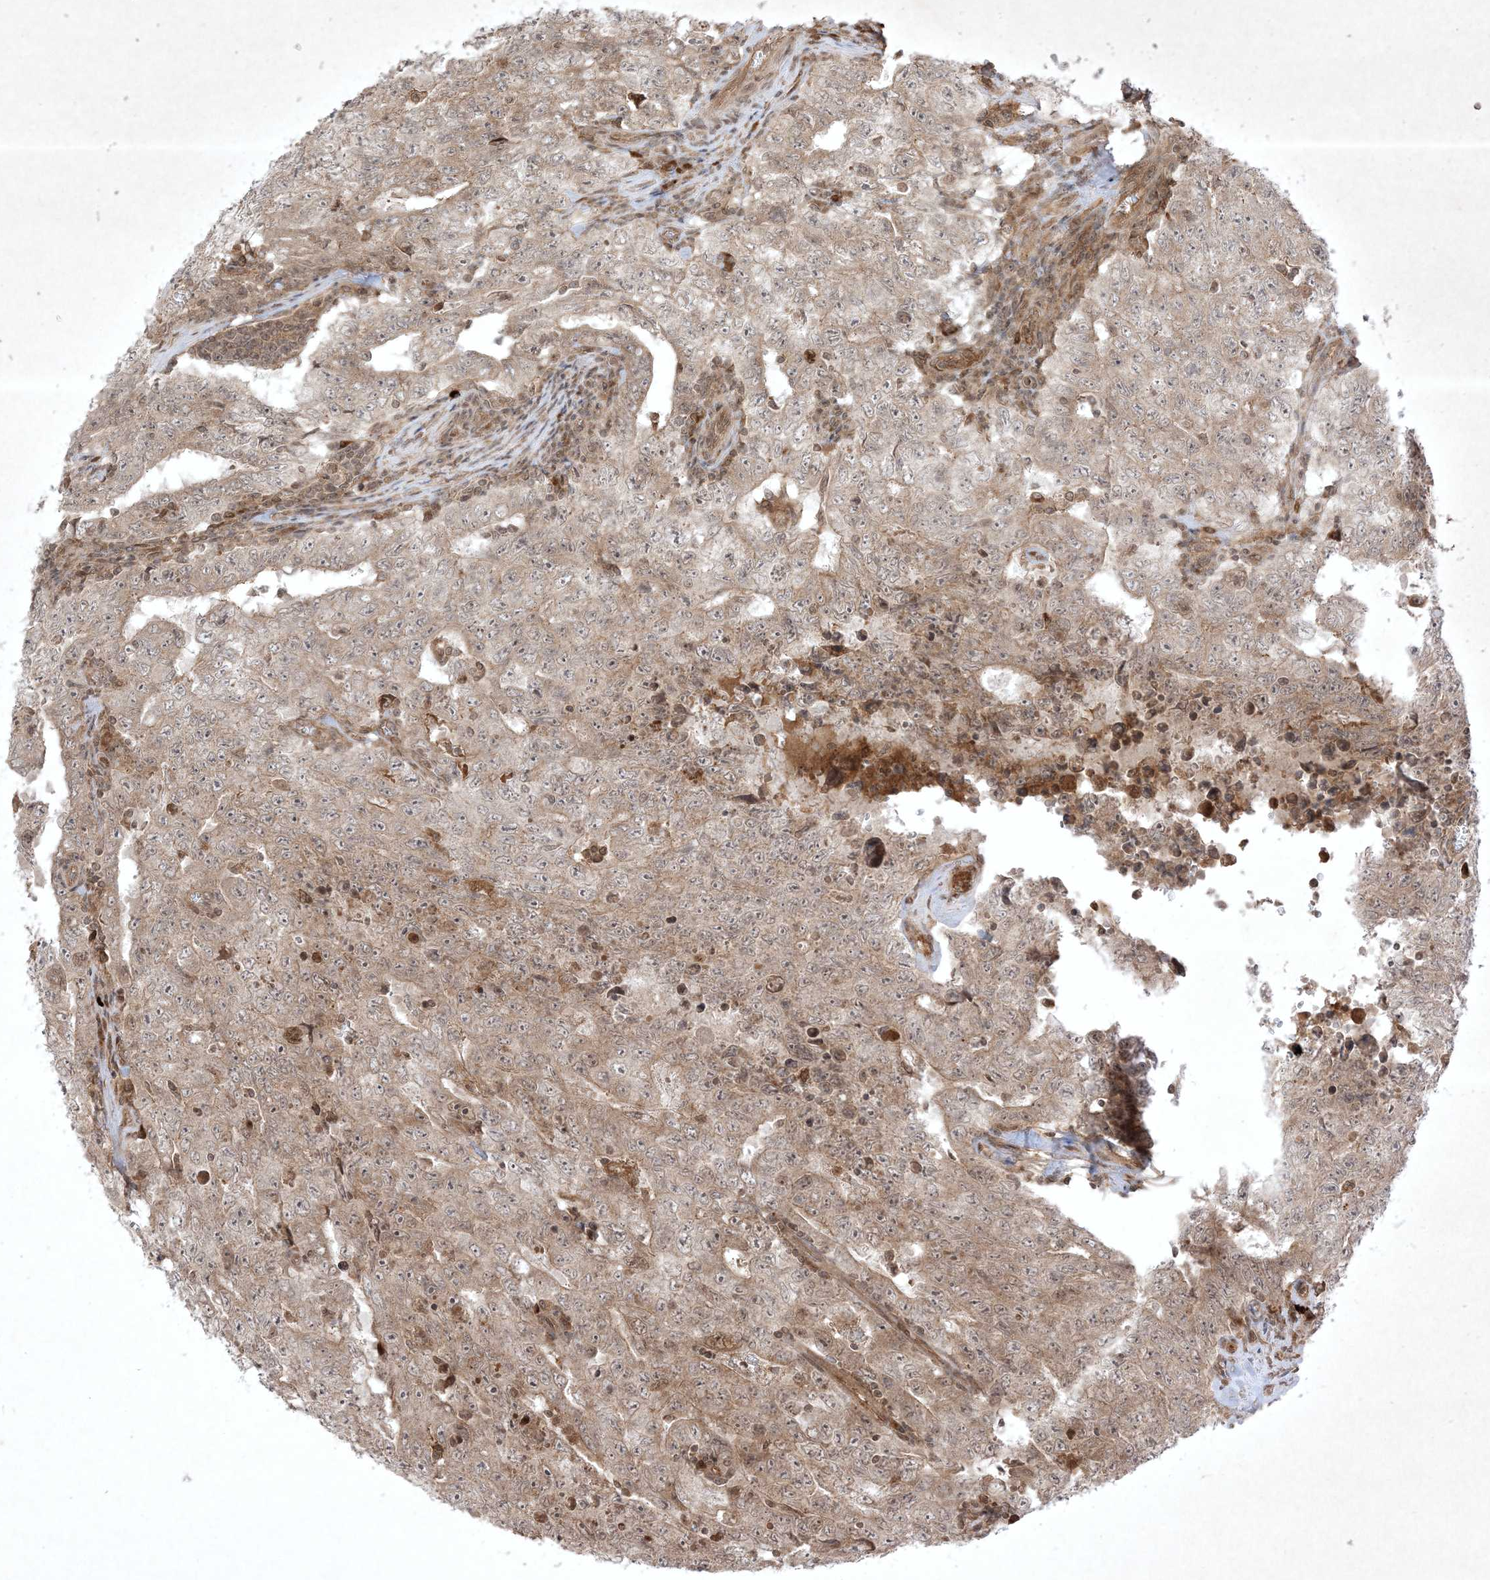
{"staining": {"intensity": "weak", "quantity": "25%-75%", "location": "cytoplasmic/membranous"}, "tissue": "testis cancer", "cell_type": "Tumor cells", "image_type": "cancer", "snomed": [{"axis": "morphology", "description": "Carcinoma, Embryonal, NOS"}, {"axis": "topography", "description": "Testis"}], "caption": "The immunohistochemical stain highlights weak cytoplasmic/membranous staining in tumor cells of testis embryonal carcinoma tissue.", "gene": "PTK6", "patient": {"sex": "male", "age": 26}}